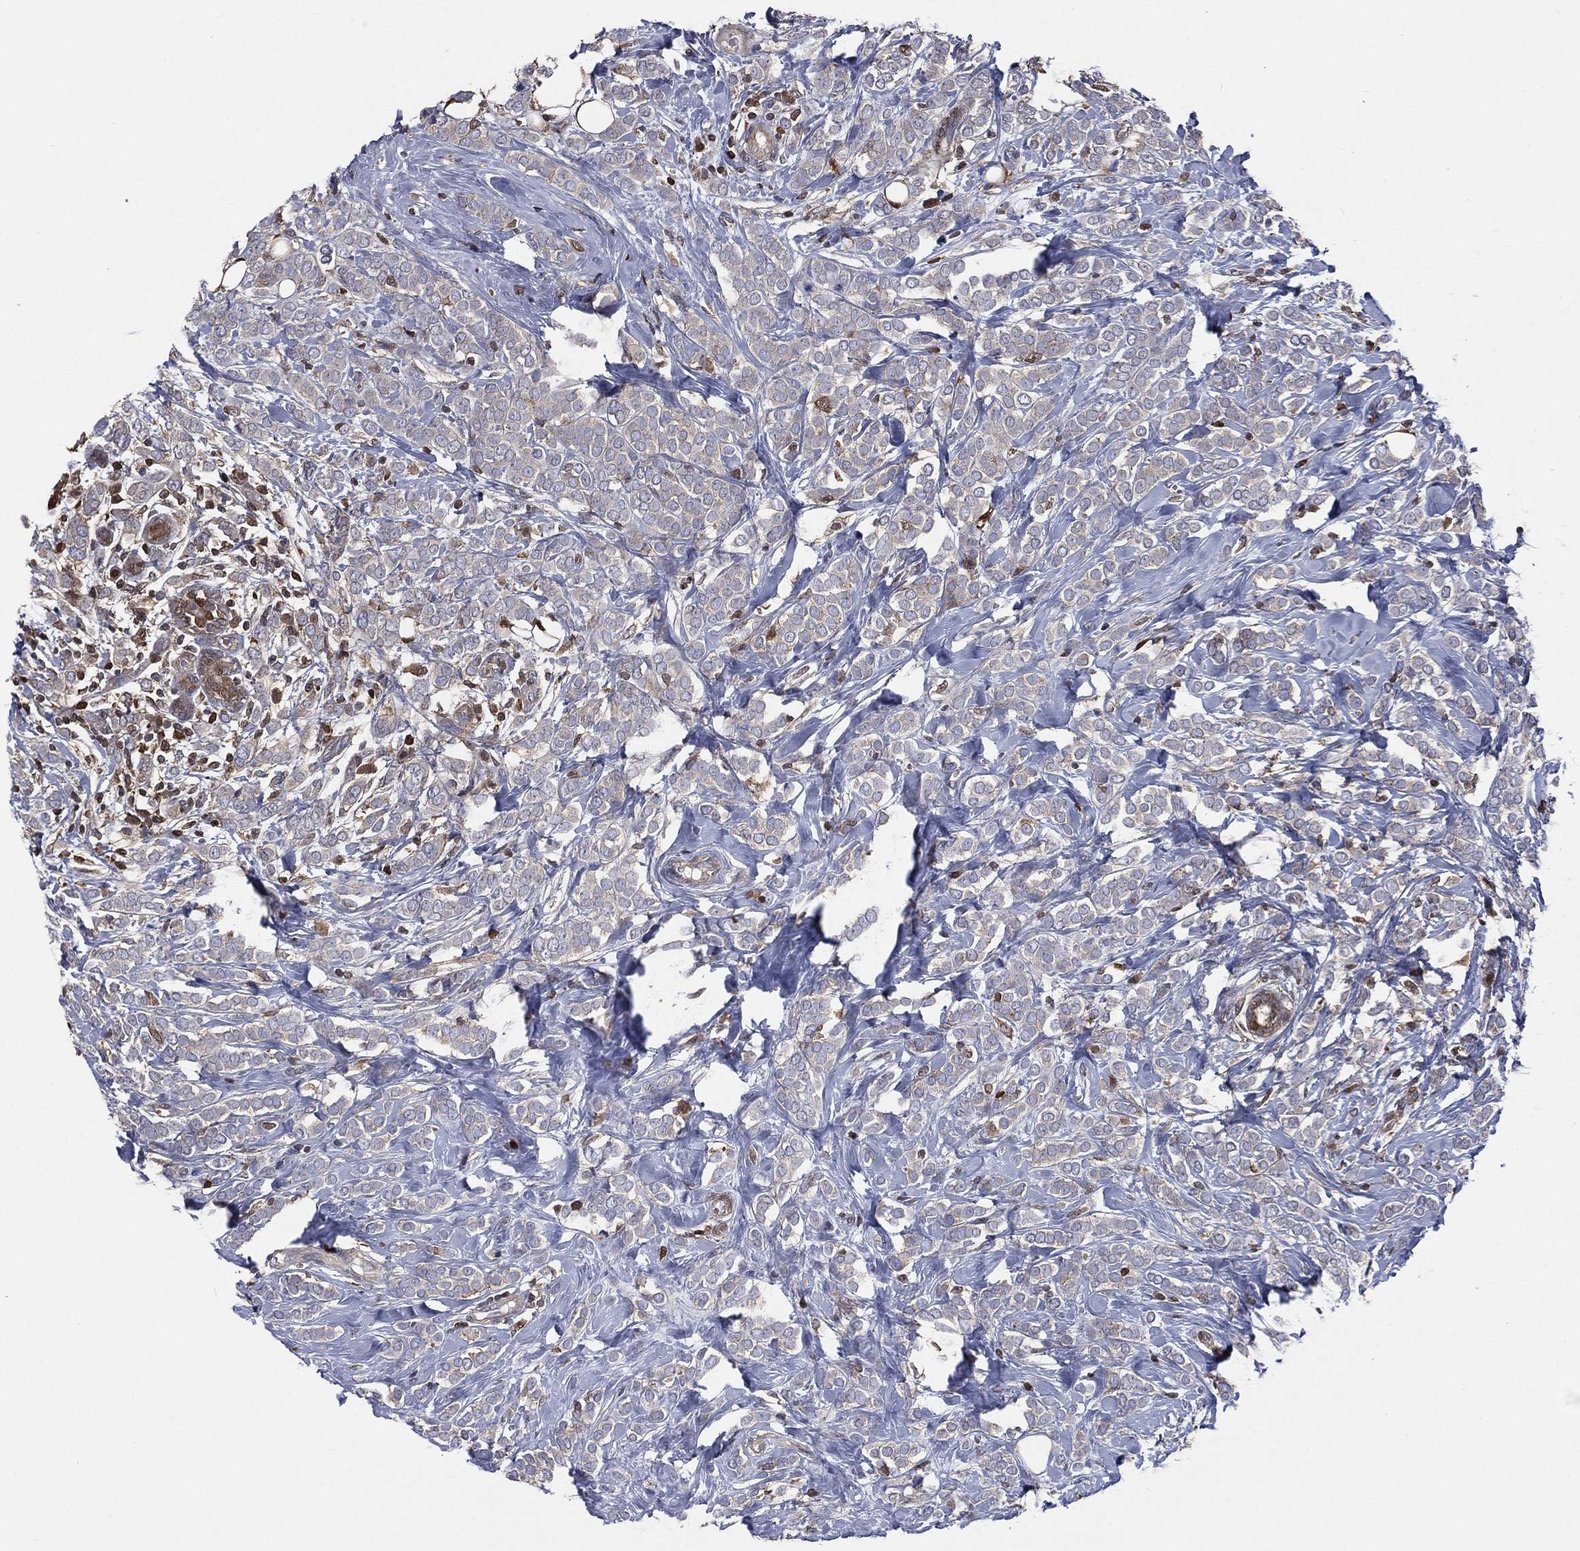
{"staining": {"intensity": "negative", "quantity": "none", "location": "none"}, "tissue": "breast cancer", "cell_type": "Tumor cells", "image_type": "cancer", "snomed": [{"axis": "morphology", "description": "Lobular carcinoma"}, {"axis": "topography", "description": "Breast"}], "caption": "This is an immunohistochemistry (IHC) micrograph of human breast cancer (lobular carcinoma). There is no positivity in tumor cells.", "gene": "TBC1D2", "patient": {"sex": "female", "age": 49}}